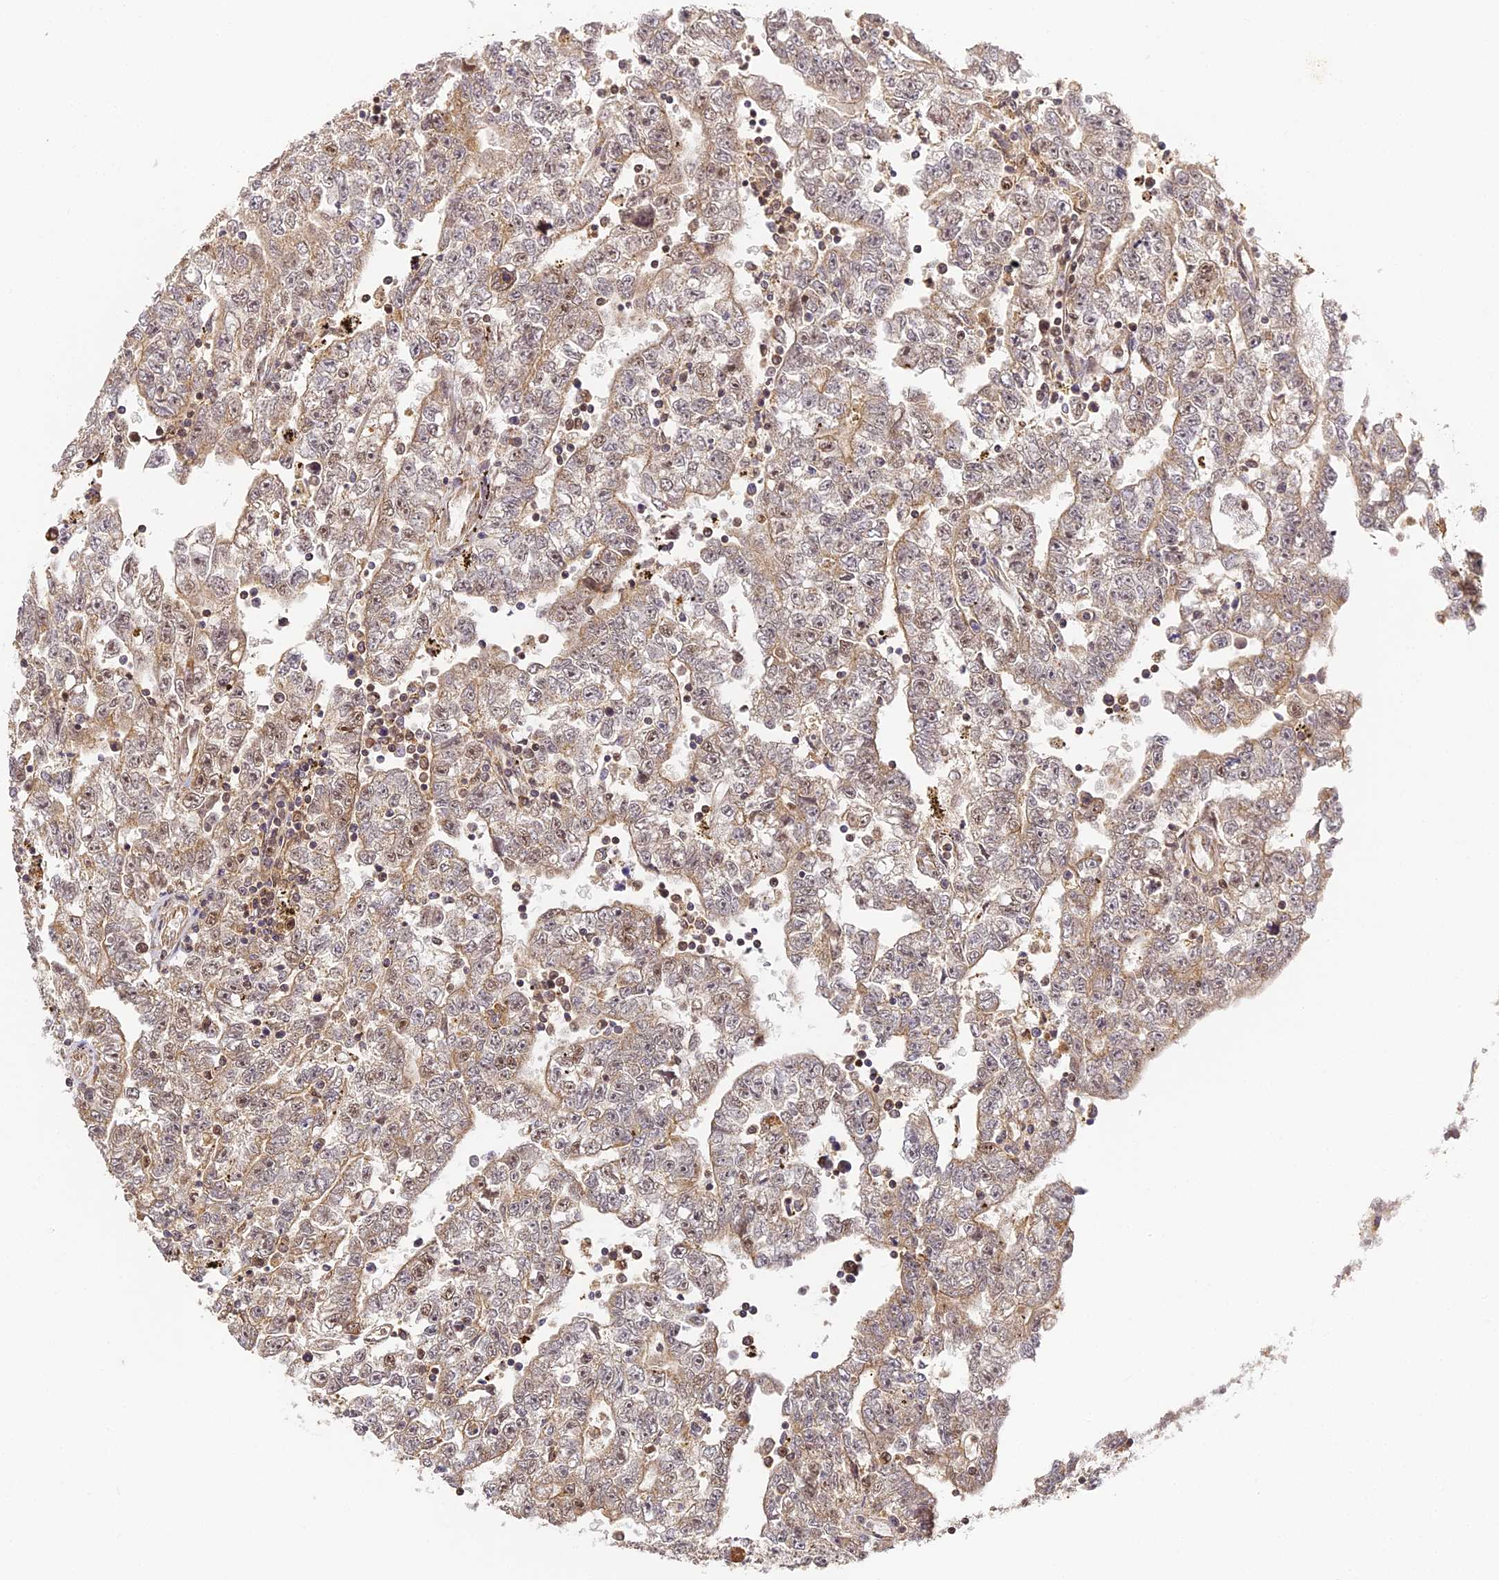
{"staining": {"intensity": "weak", "quantity": "25%-75%", "location": "cytoplasmic/membranous,nuclear"}, "tissue": "testis cancer", "cell_type": "Tumor cells", "image_type": "cancer", "snomed": [{"axis": "morphology", "description": "Carcinoma, Embryonal, NOS"}, {"axis": "topography", "description": "Testis"}], "caption": "This photomicrograph demonstrates testis cancer (embryonal carcinoma) stained with immunohistochemistry to label a protein in brown. The cytoplasmic/membranous and nuclear of tumor cells show weak positivity for the protein. Nuclei are counter-stained blue.", "gene": "ZNF443", "patient": {"sex": "male", "age": 25}}